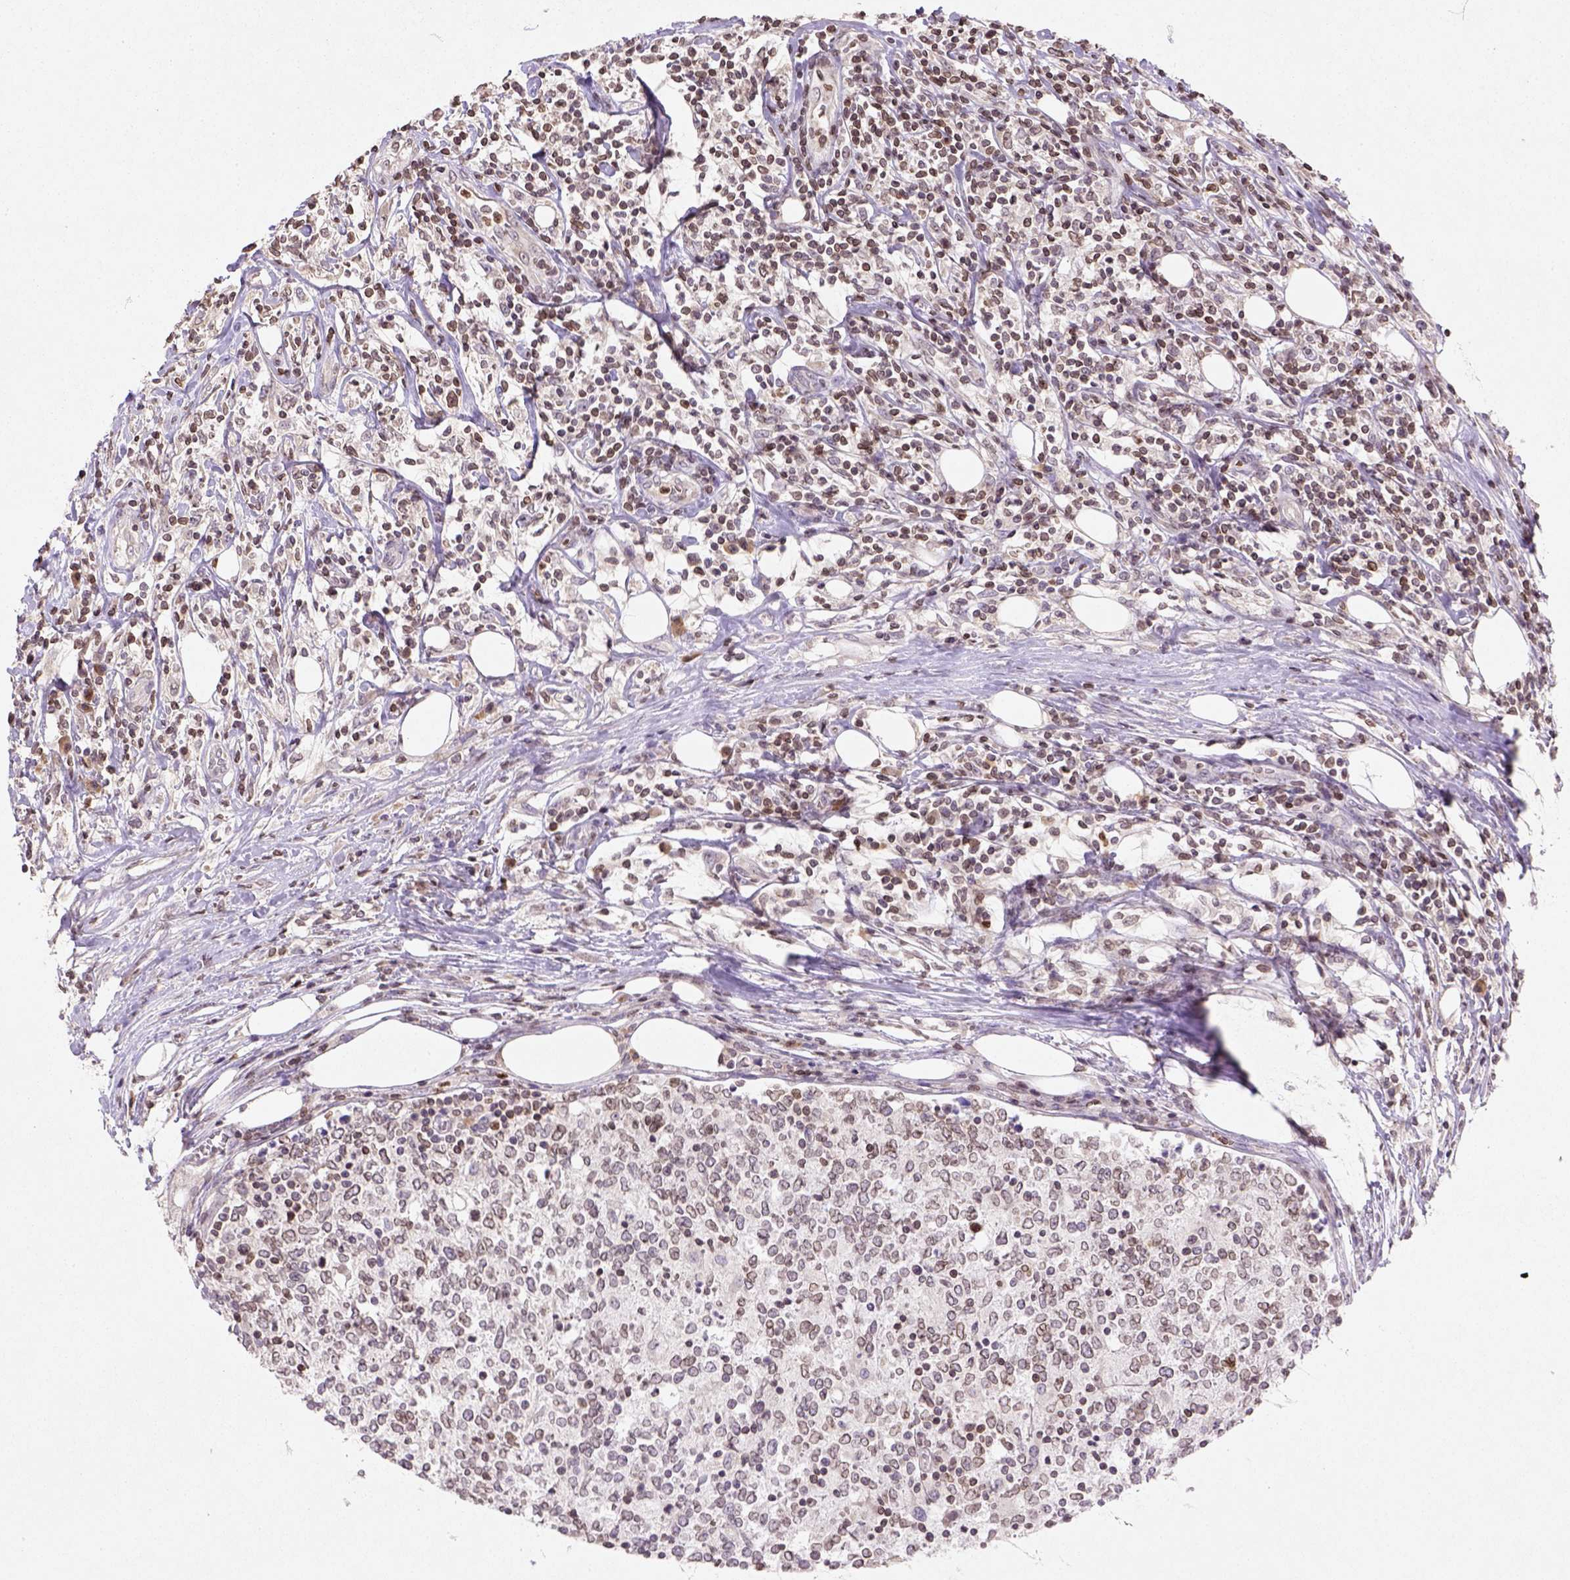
{"staining": {"intensity": "weak", "quantity": ">75%", "location": "nuclear"}, "tissue": "lymphoma", "cell_type": "Tumor cells", "image_type": "cancer", "snomed": [{"axis": "morphology", "description": "Malignant lymphoma, non-Hodgkin's type, High grade"}, {"axis": "topography", "description": "Lymph node"}], "caption": "Lymphoma stained with a brown dye demonstrates weak nuclear positive expression in about >75% of tumor cells.", "gene": "NUDT3", "patient": {"sex": "female", "age": 84}}